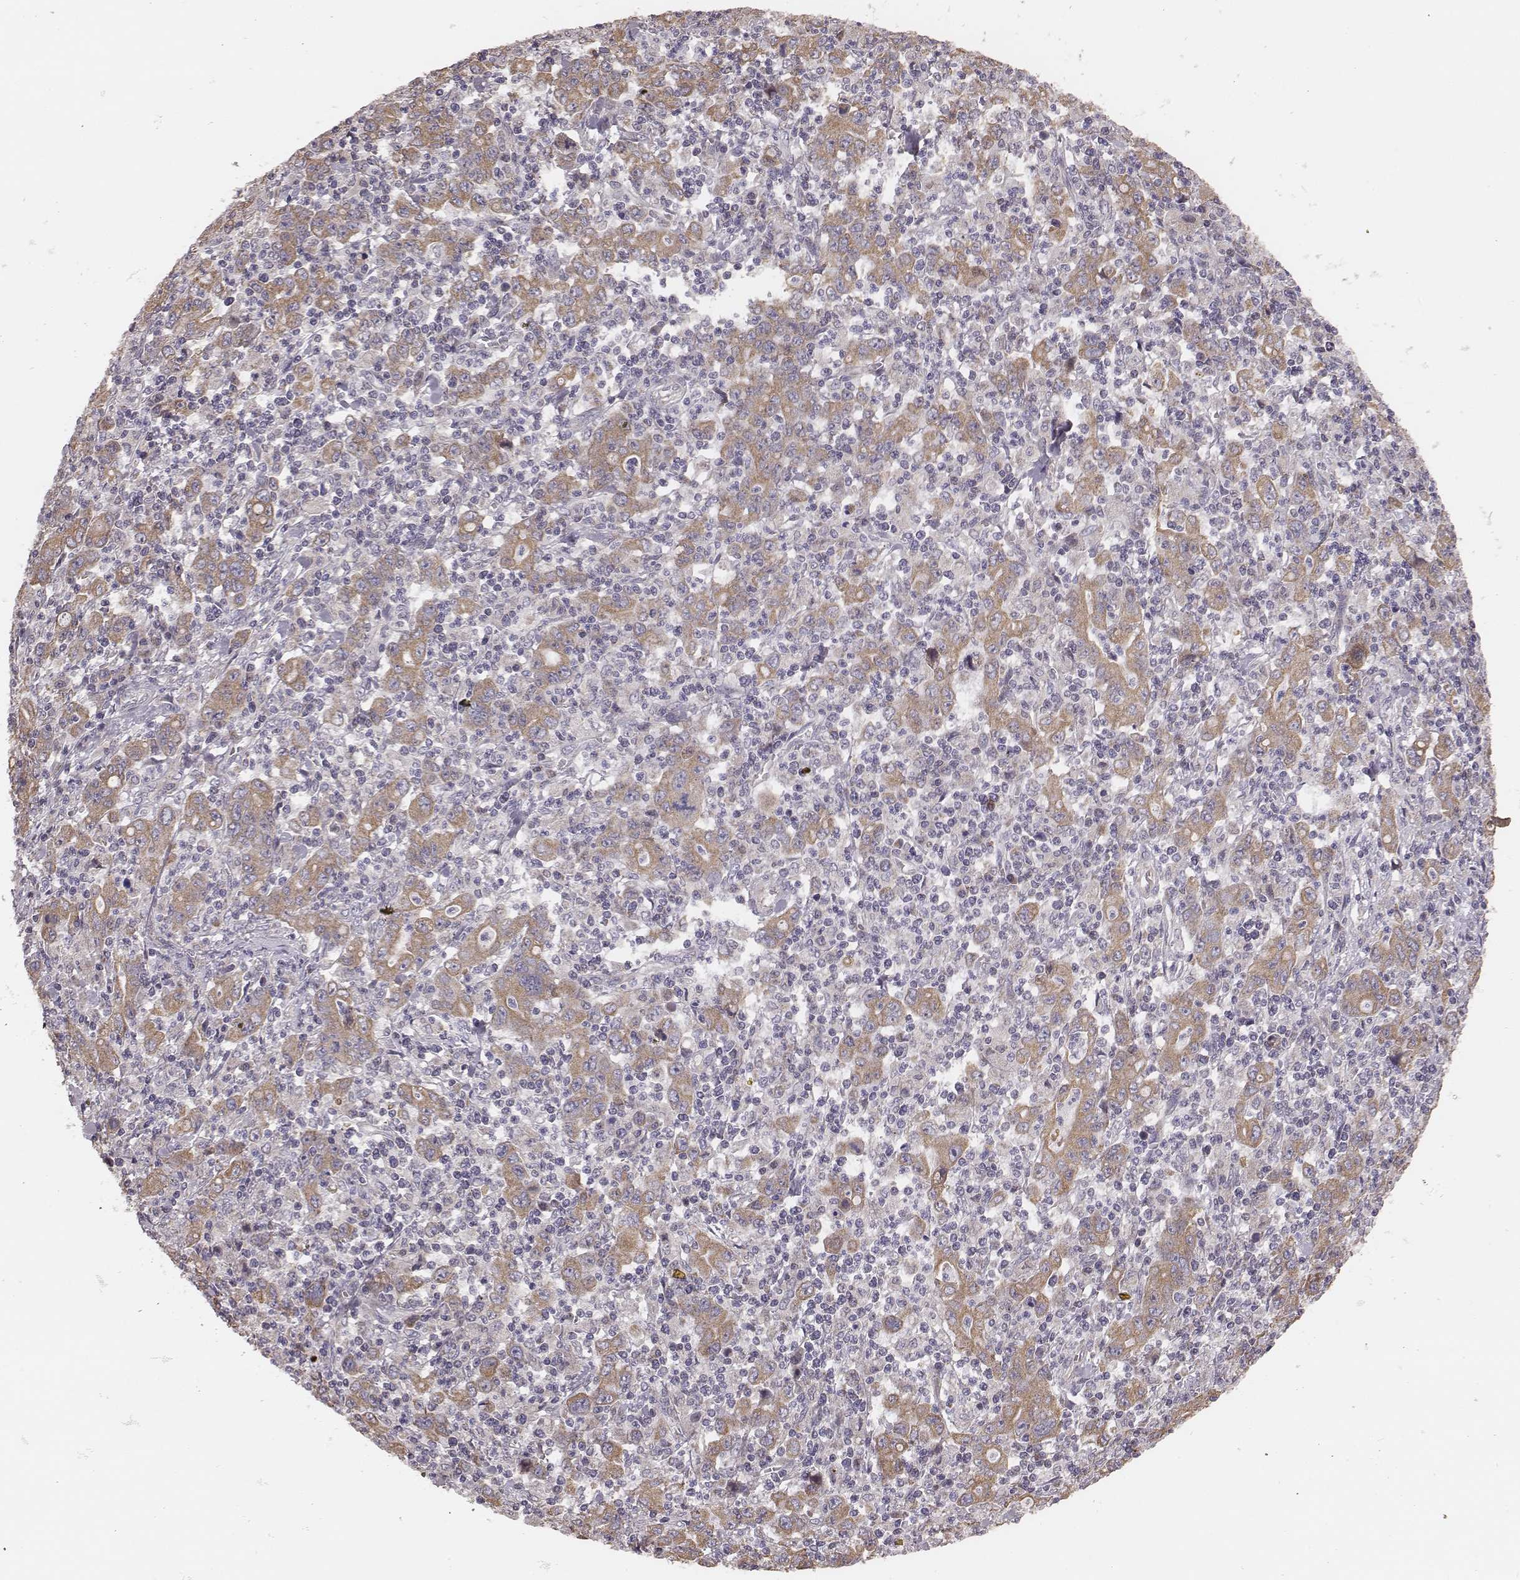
{"staining": {"intensity": "weak", "quantity": ">75%", "location": "cytoplasmic/membranous"}, "tissue": "stomach cancer", "cell_type": "Tumor cells", "image_type": "cancer", "snomed": [{"axis": "morphology", "description": "Adenocarcinoma, NOS"}, {"axis": "topography", "description": "Stomach, upper"}], "caption": "DAB immunohistochemical staining of human stomach adenocarcinoma exhibits weak cytoplasmic/membranous protein staining in approximately >75% of tumor cells.", "gene": "HAVCR1", "patient": {"sex": "male", "age": 69}}